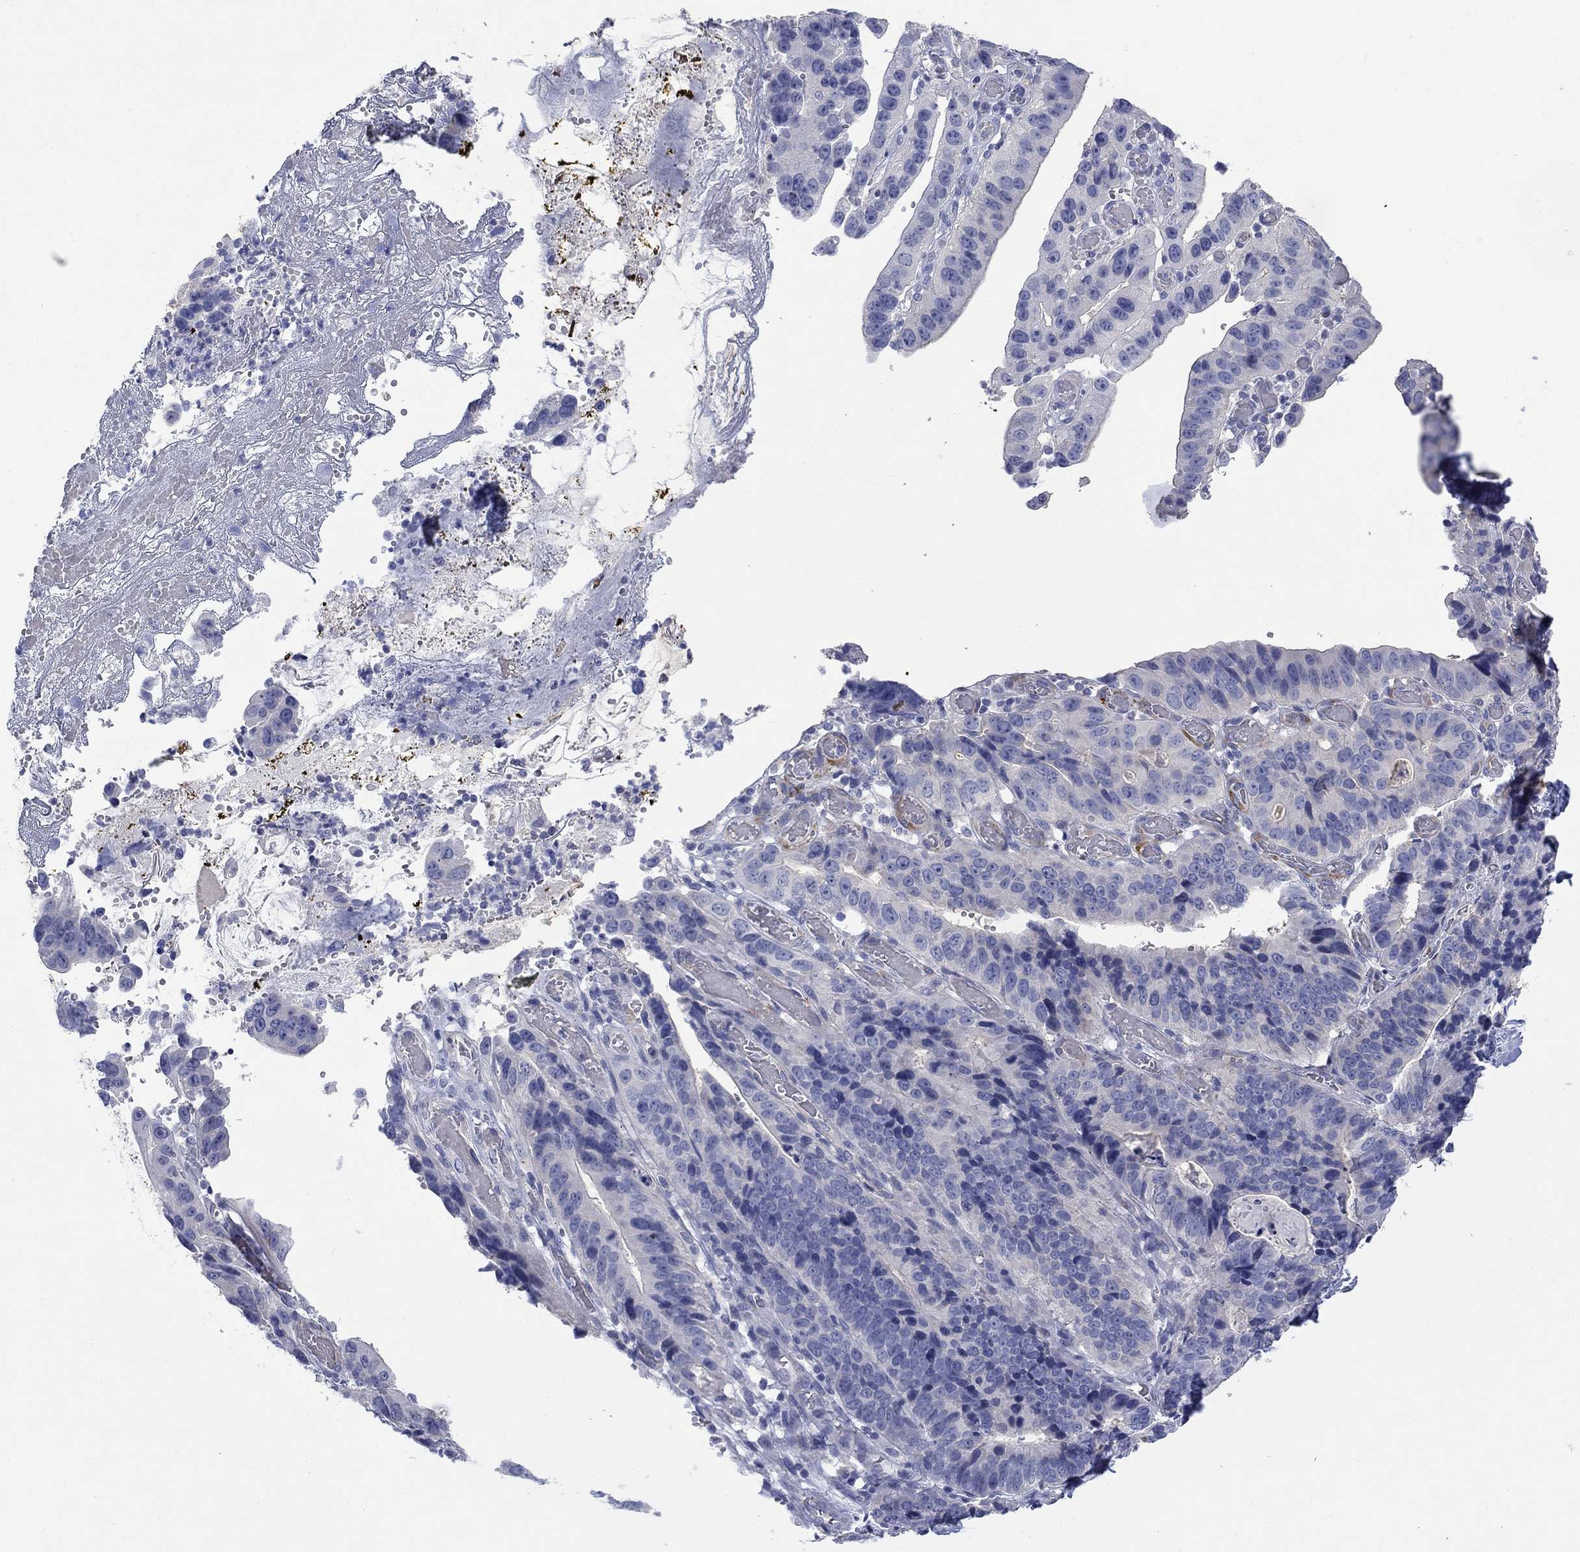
{"staining": {"intensity": "negative", "quantity": "none", "location": "none"}, "tissue": "stomach cancer", "cell_type": "Tumor cells", "image_type": "cancer", "snomed": [{"axis": "morphology", "description": "Adenocarcinoma, NOS"}, {"axis": "topography", "description": "Stomach"}], "caption": "DAB (3,3'-diaminobenzidine) immunohistochemical staining of stomach cancer reveals no significant expression in tumor cells.", "gene": "PTPRZ1", "patient": {"sex": "male", "age": 84}}